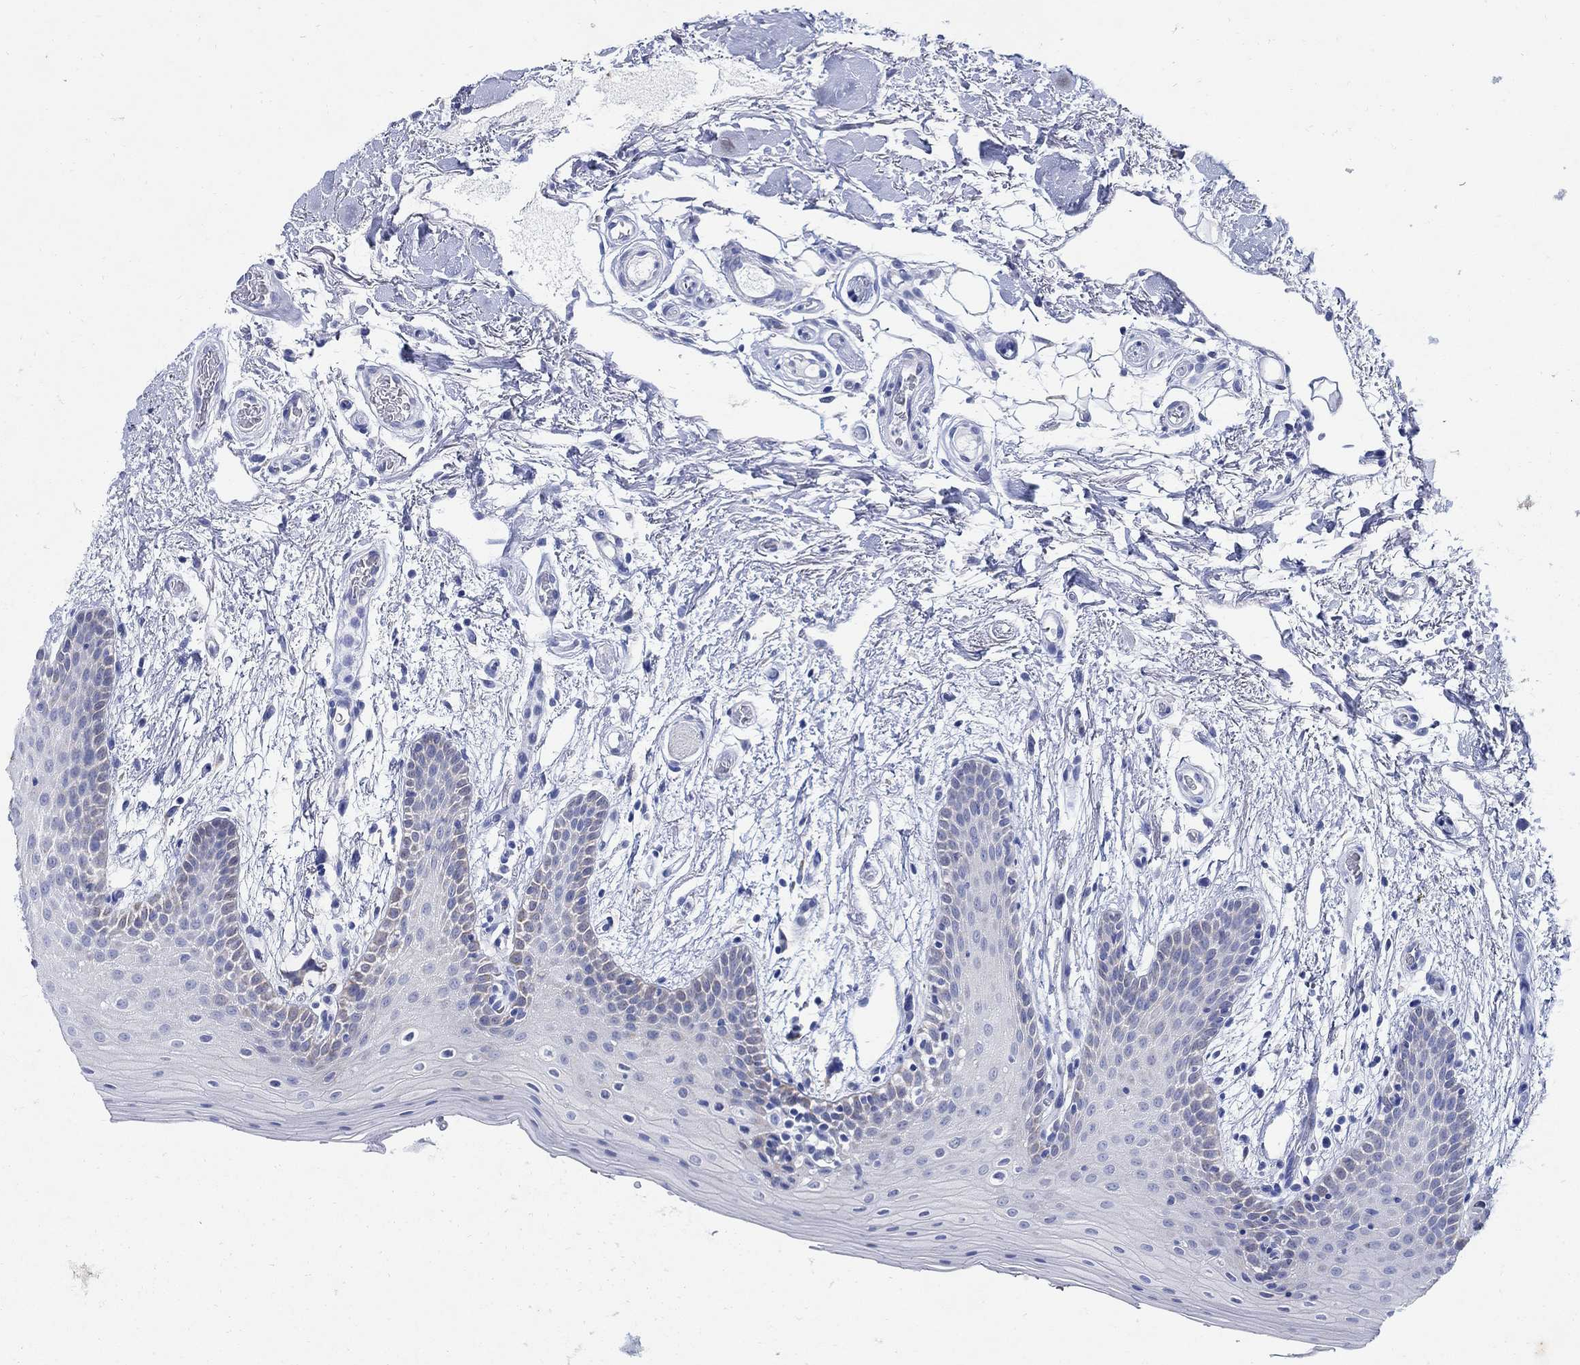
{"staining": {"intensity": "negative", "quantity": "none", "location": "none"}, "tissue": "oral mucosa", "cell_type": "Squamous epithelial cells", "image_type": "normal", "snomed": [{"axis": "morphology", "description": "Normal tissue, NOS"}, {"axis": "topography", "description": "Oral tissue"}, {"axis": "topography", "description": "Tounge, NOS"}], "caption": "Squamous epithelial cells are negative for brown protein staining in normal oral mucosa. (Brightfield microscopy of DAB immunohistochemistry at high magnification).", "gene": "ZDHHC14", "patient": {"sex": "female", "age": 86}}